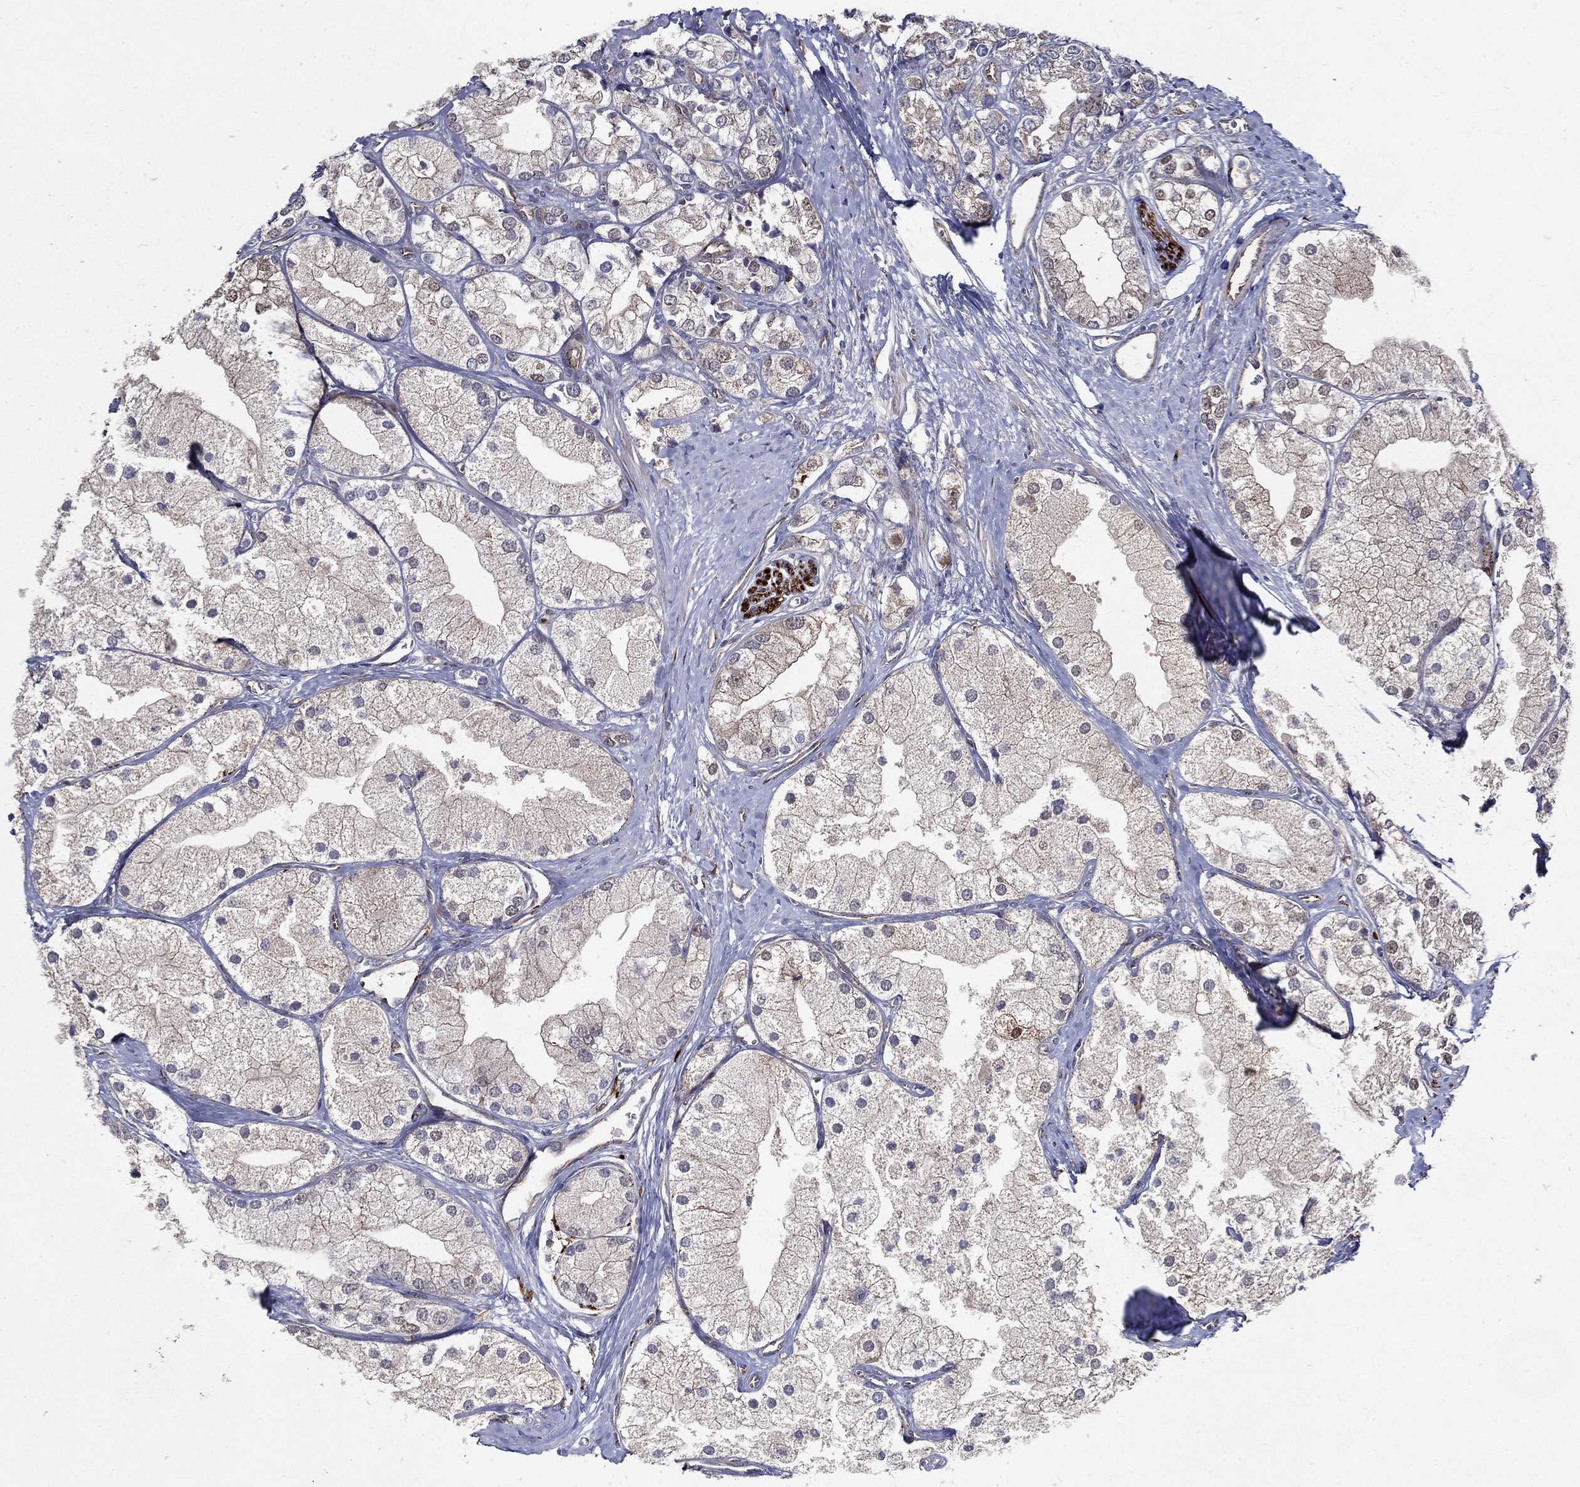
{"staining": {"intensity": "negative", "quantity": "none", "location": "none"}, "tissue": "prostate cancer", "cell_type": "Tumor cells", "image_type": "cancer", "snomed": [{"axis": "morphology", "description": "Adenocarcinoma, NOS"}, {"axis": "topography", "description": "Prostate and seminal vesicle, NOS"}, {"axis": "topography", "description": "Prostate"}], "caption": "Prostate cancer (adenocarcinoma) stained for a protein using immunohistochemistry reveals no staining tumor cells.", "gene": "ARHGAP11A", "patient": {"sex": "male", "age": 79}}